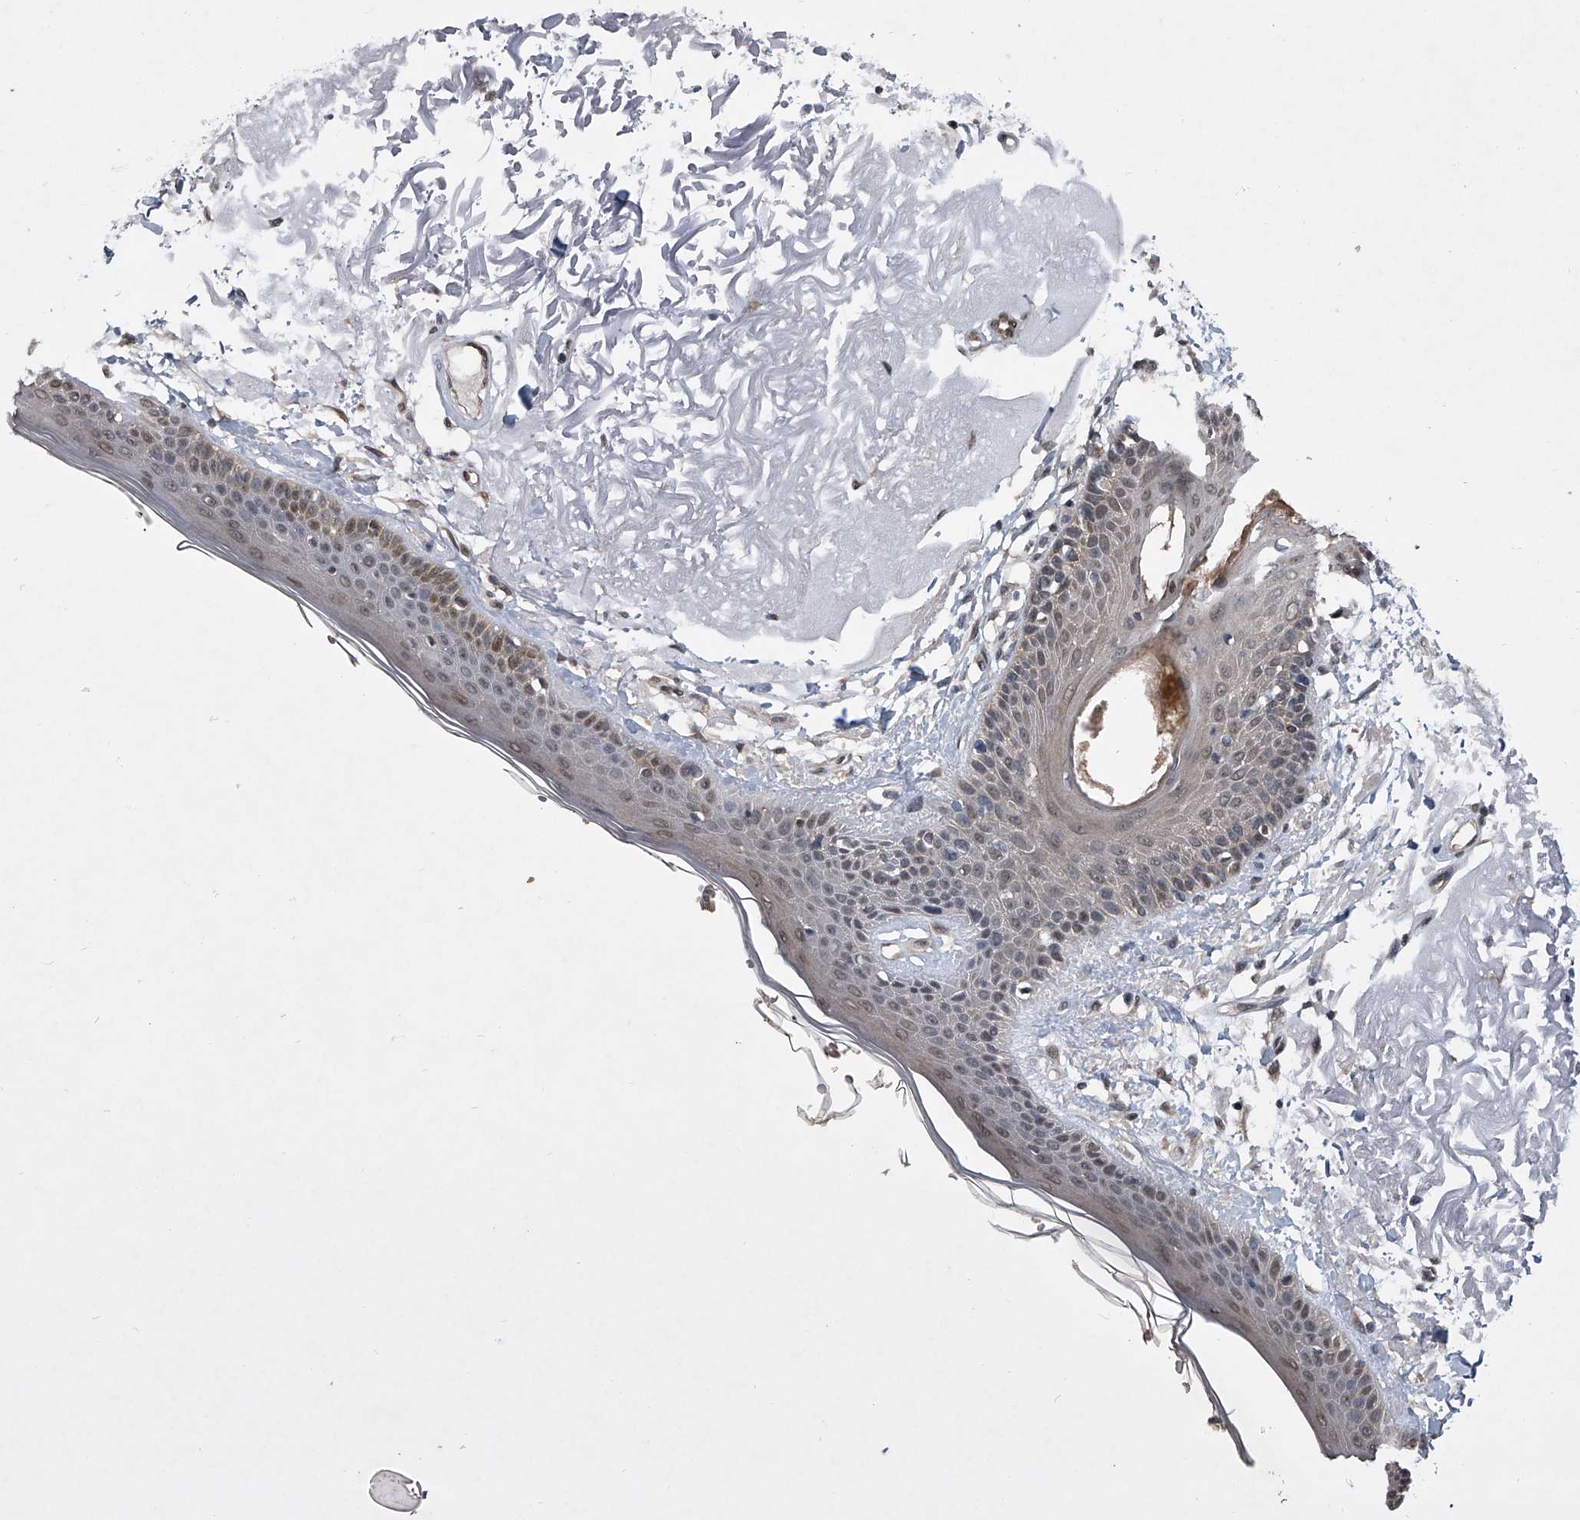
{"staining": {"intensity": "weak", "quantity": "<25%", "location": "cytoplasmic/membranous"}, "tissue": "skin", "cell_type": "Fibroblasts", "image_type": "normal", "snomed": [{"axis": "morphology", "description": "Normal tissue, NOS"}, {"axis": "topography", "description": "Skin"}, {"axis": "topography", "description": "Skeletal muscle"}], "caption": "Skin stained for a protein using immunohistochemistry exhibits no expression fibroblasts.", "gene": "TSNAX", "patient": {"sex": "male", "age": 83}}